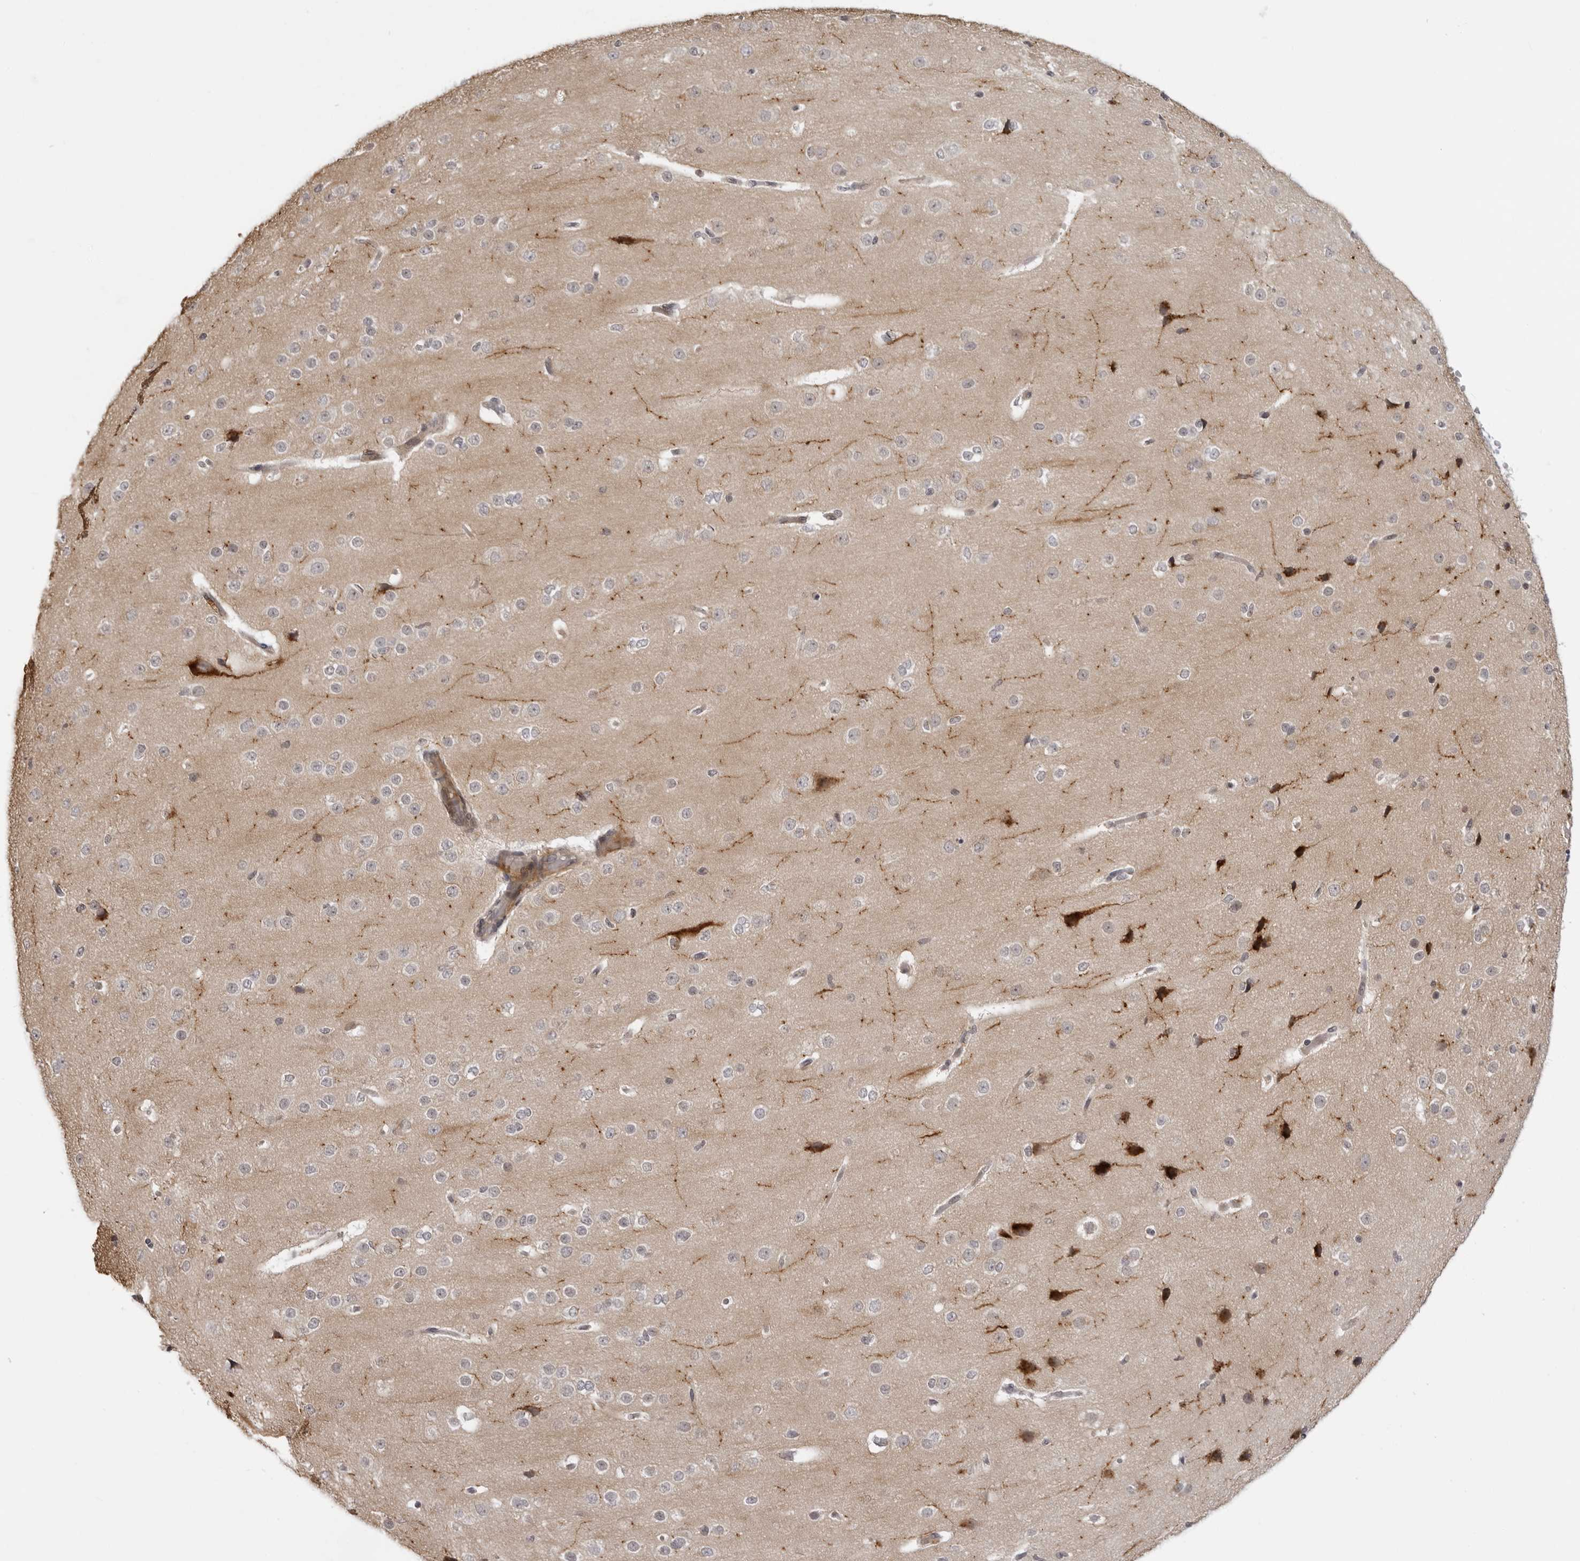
{"staining": {"intensity": "weak", "quantity": ">75%", "location": "cytoplasmic/membranous,nuclear"}, "tissue": "cerebral cortex", "cell_type": "Endothelial cells", "image_type": "normal", "snomed": [{"axis": "morphology", "description": "Normal tissue, NOS"}, {"axis": "morphology", "description": "Developmental malformation"}, {"axis": "topography", "description": "Cerebral cortex"}], "caption": "Immunohistochemical staining of unremarkable human cerebral cortex exhibits >75% levels of weak cytoplasmic/membranous,nuclear protein positivity in approximately >75% of endothelial cells.", "gene": "SUGCT", "patient": {"sex": "female", "age": 30}}